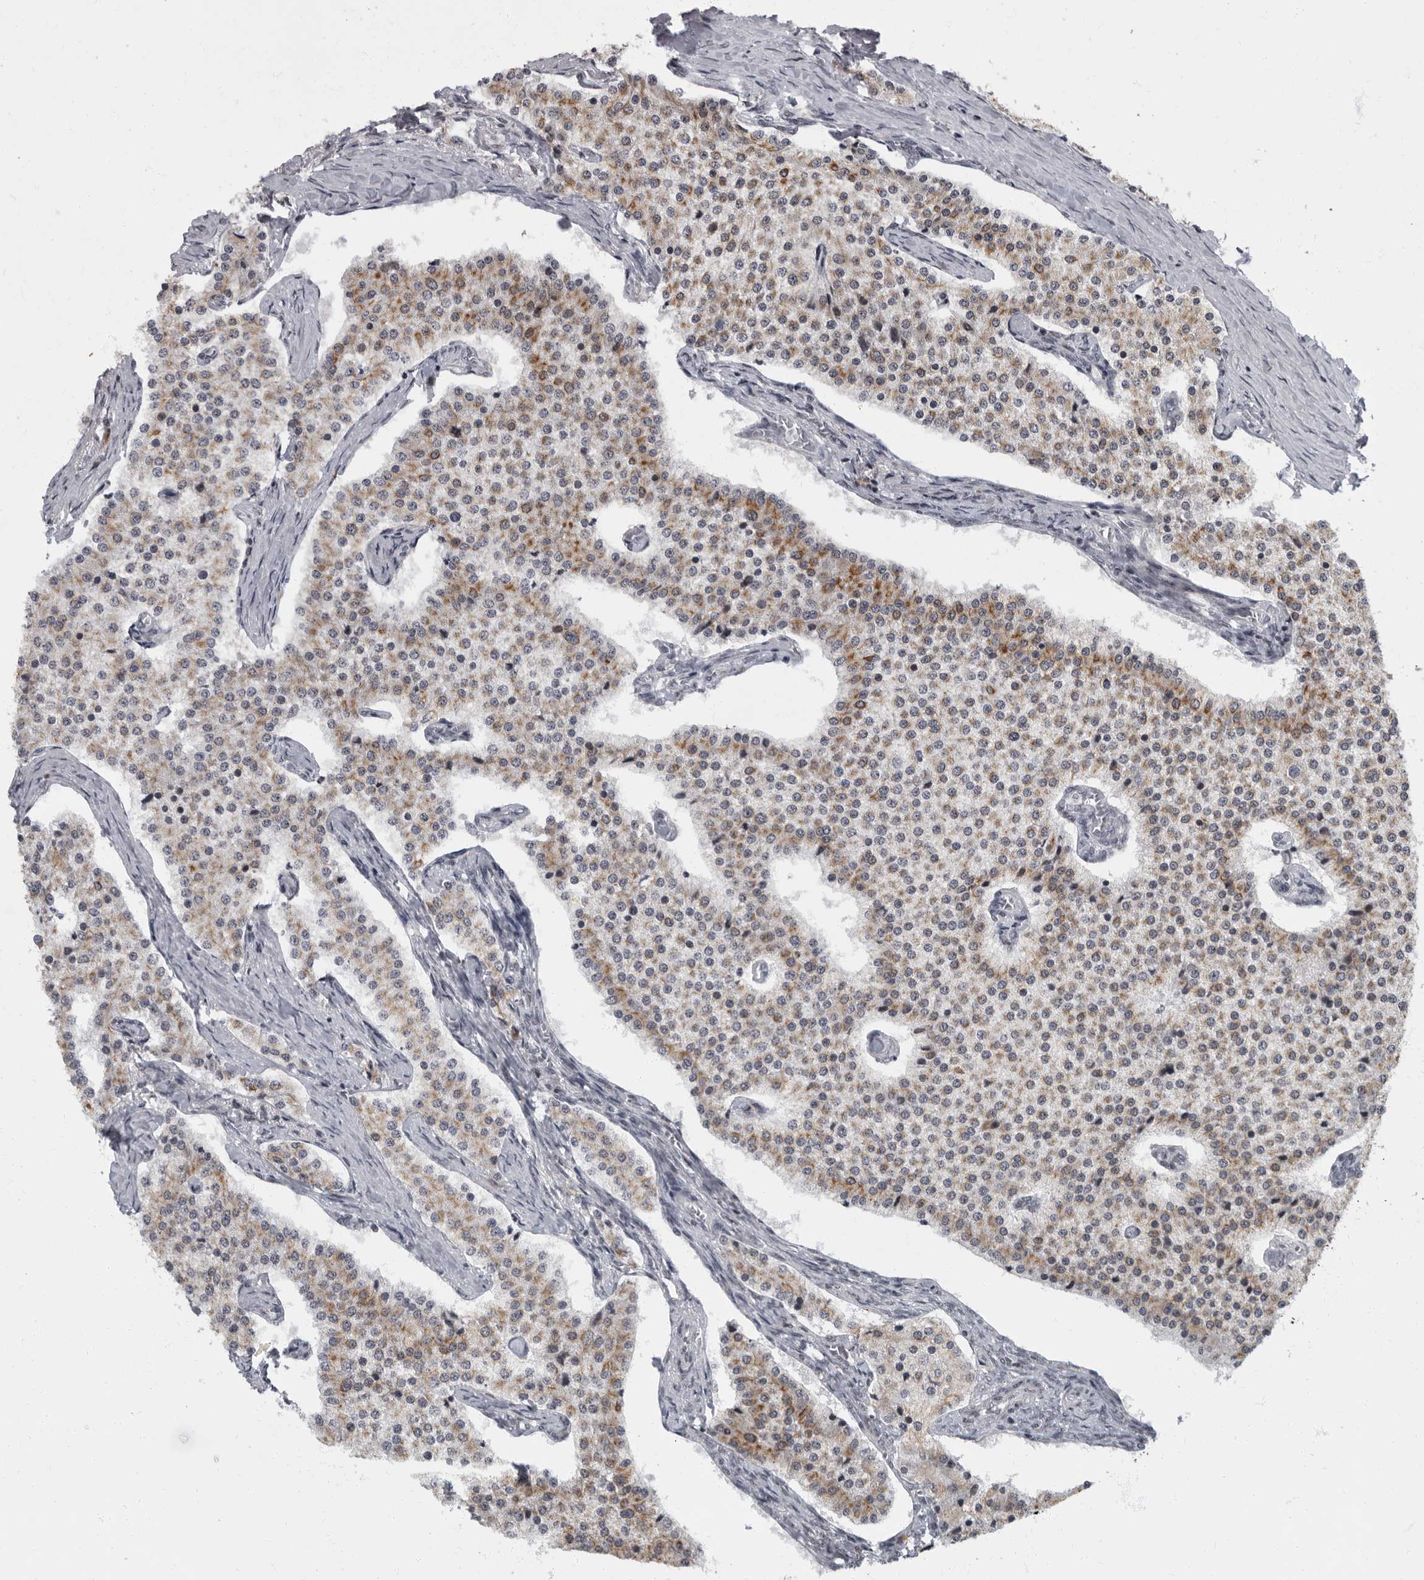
{"staining": {"intensity": "weak", "quantity": ">75%", "location": "cytoplasmic/membranous"}, "tissue": "carcinoid", "cell_type": "Tumor cells", "image_type": "cancer", "snomed": [{"axis": "morphology", "description": "Carcinoid, malignant, NOS"}, {"axis": "topography", "description": "Colon"}], "caption": "Protein expression analysis of human malignant carcinoid reveals weak cytoplasmic/membranous expression in approximately >75% of tumor cells. The protein is shown in brown color, while the nuclei are stained blue.", "gene": "EVI5", "patient": {"sex": "female", "age": 52}}